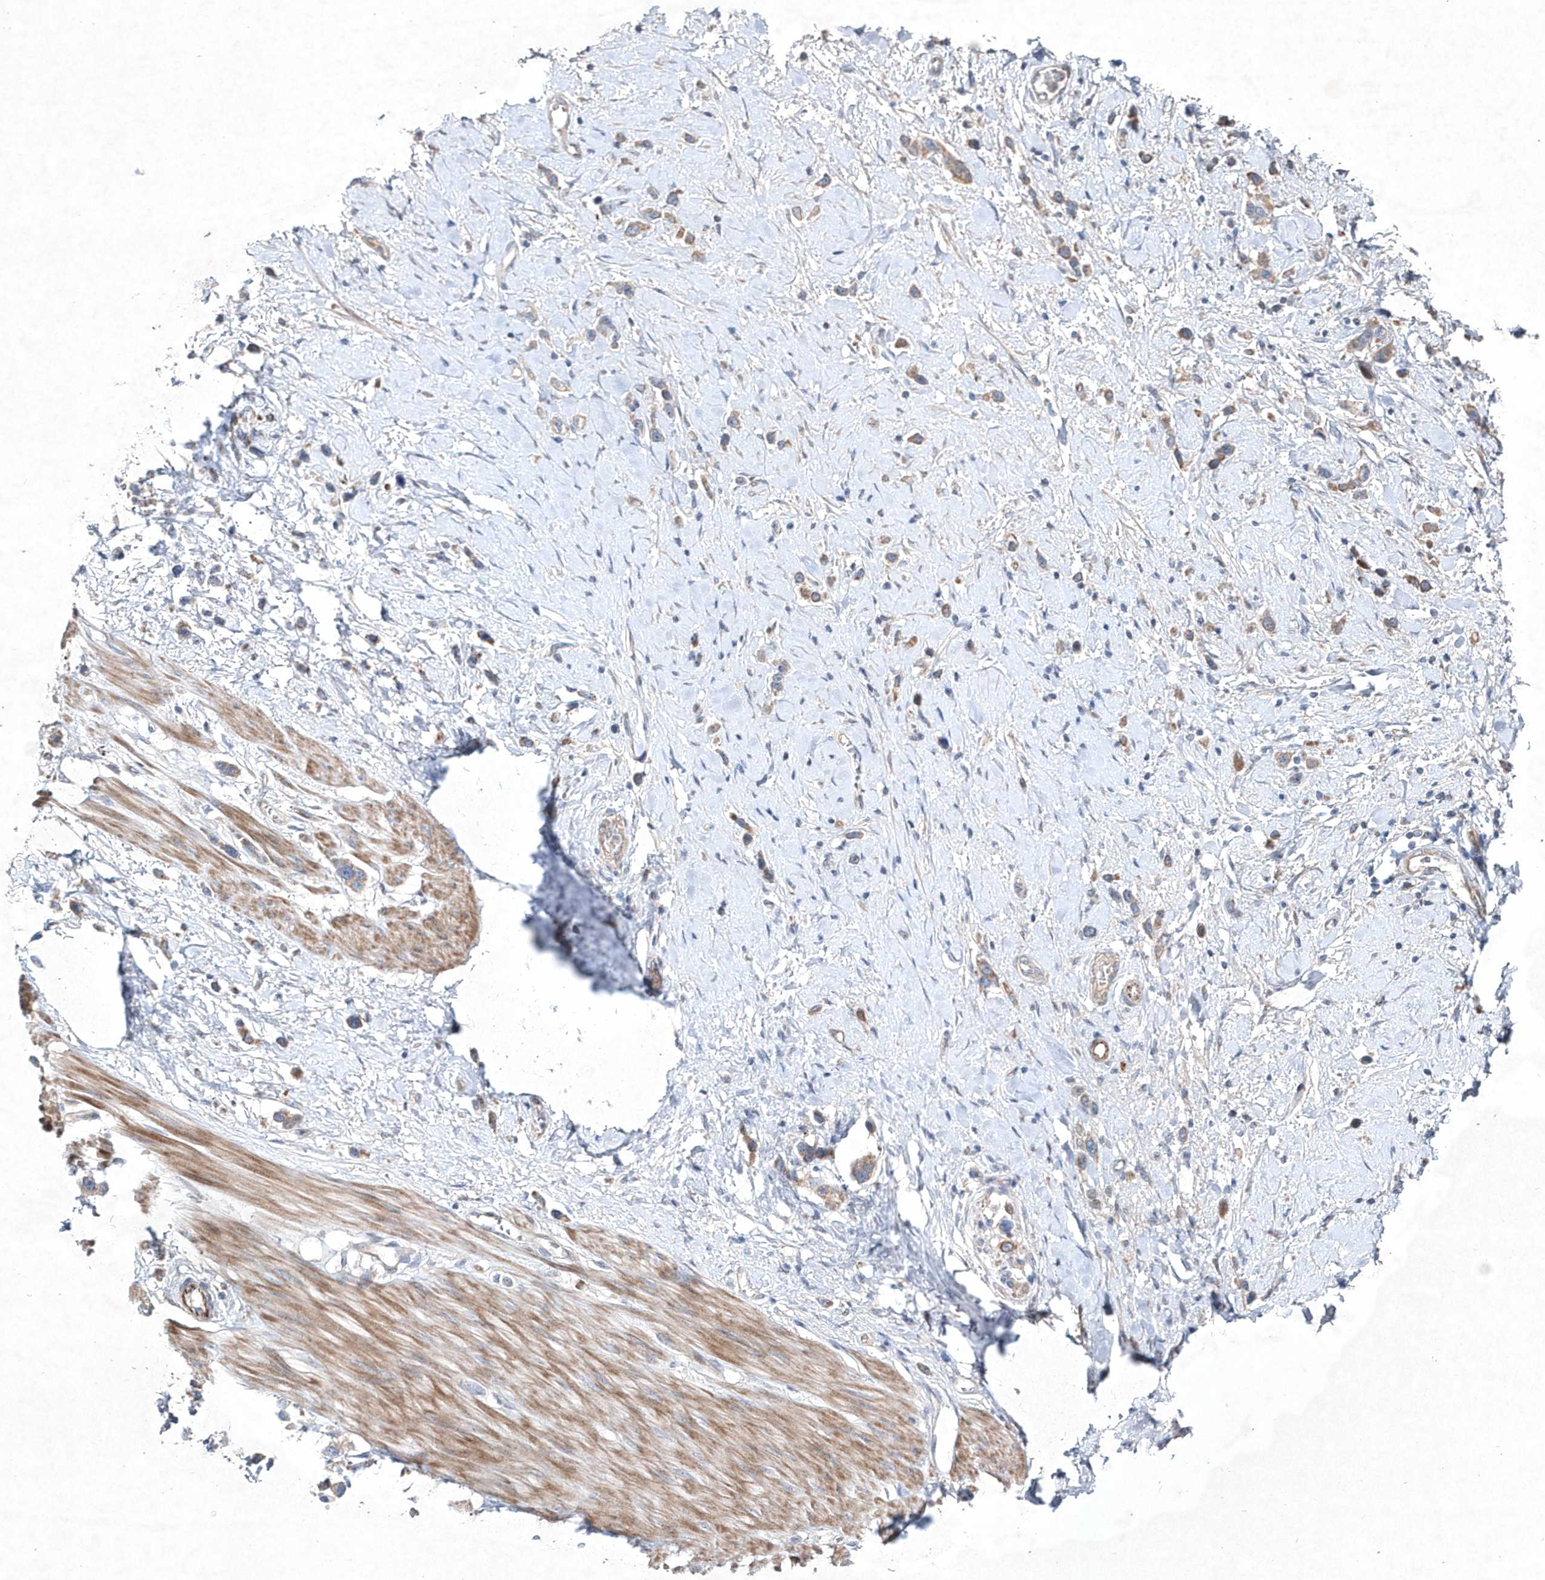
{"staining": {"intensity": "weak", "quantity": ">75%", "location": "cytoplasmic/membranous"}, "tissue": "stomach cancer", "cell_type": "Tumor cells", "image_type": "cancer", "snomed": [{"axis": "morphology", "description": "Adenocarcinoma, NOS"}, {"axis": "topography", "description": "Stomach"}], "caption": "High-power microscopy captured an immunohistochemistry photomicrograph of stomach adenocarcinoma, revealing weak cytoplasmic/membranous expression in about >75% of tumor cells.", "gene": "DSPP", "patient": {"sex": "female", "age": 65}}